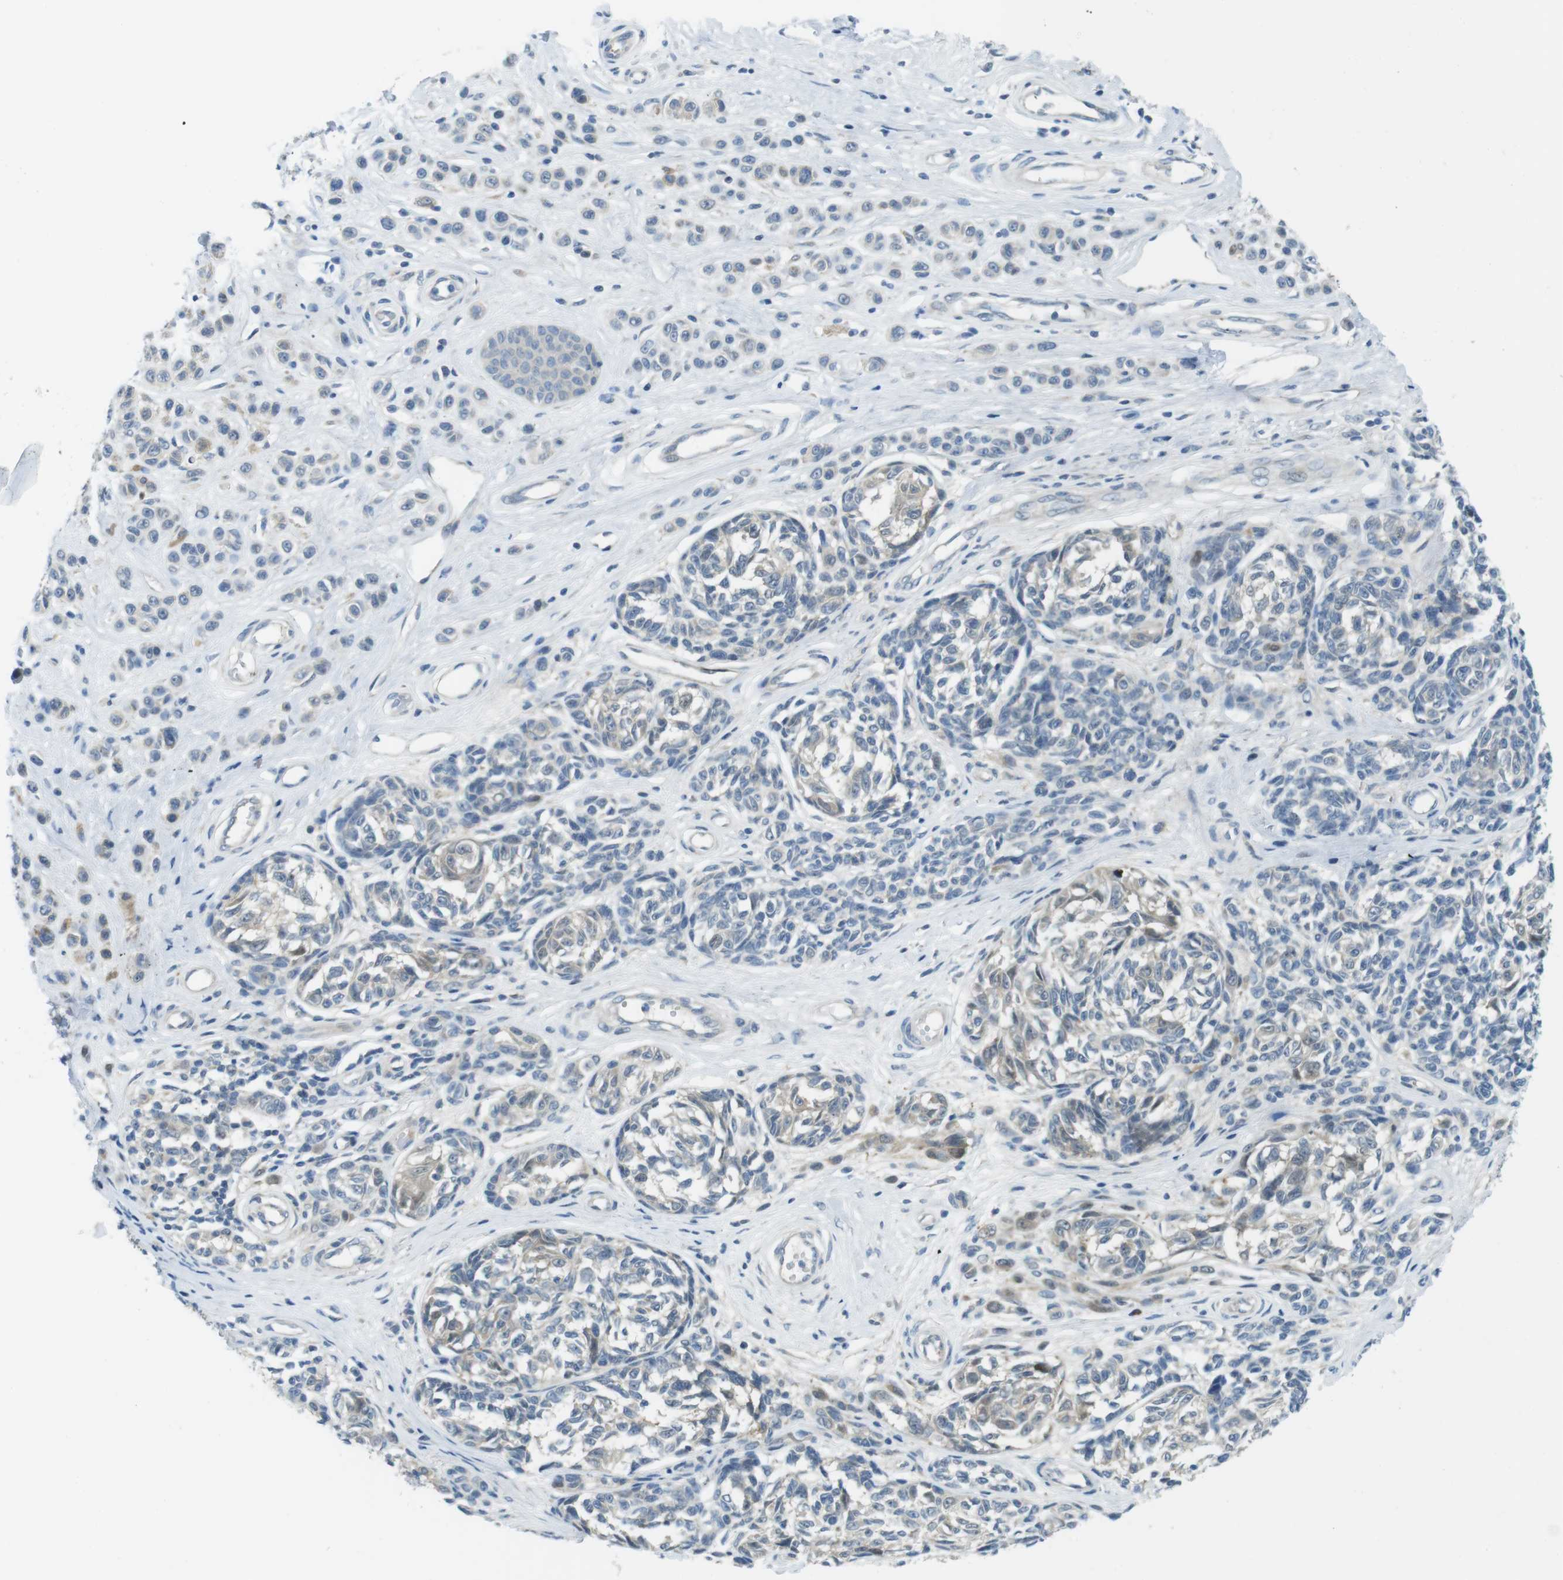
{"staining": {"intensity": "weak", "quantity": "<25%", "location": "cytoplasmic/membranous,nuclear"}, "tissue": "melanoma", "cell_type": "Tumor cells", "image_type": "cancer", "snomed": [{"axis": "morphology", "description": "Malignant melanoma, NOS"}, {"axis": "topography", "description": "Skin"}], "caption": "Immunohistochemistry (IHC) image of human melanoma stained for a protein (brown), which exhibits no staining in tumor cells.", "gene": "CASP2", "patient": {"sex": "female", "age": 64}}